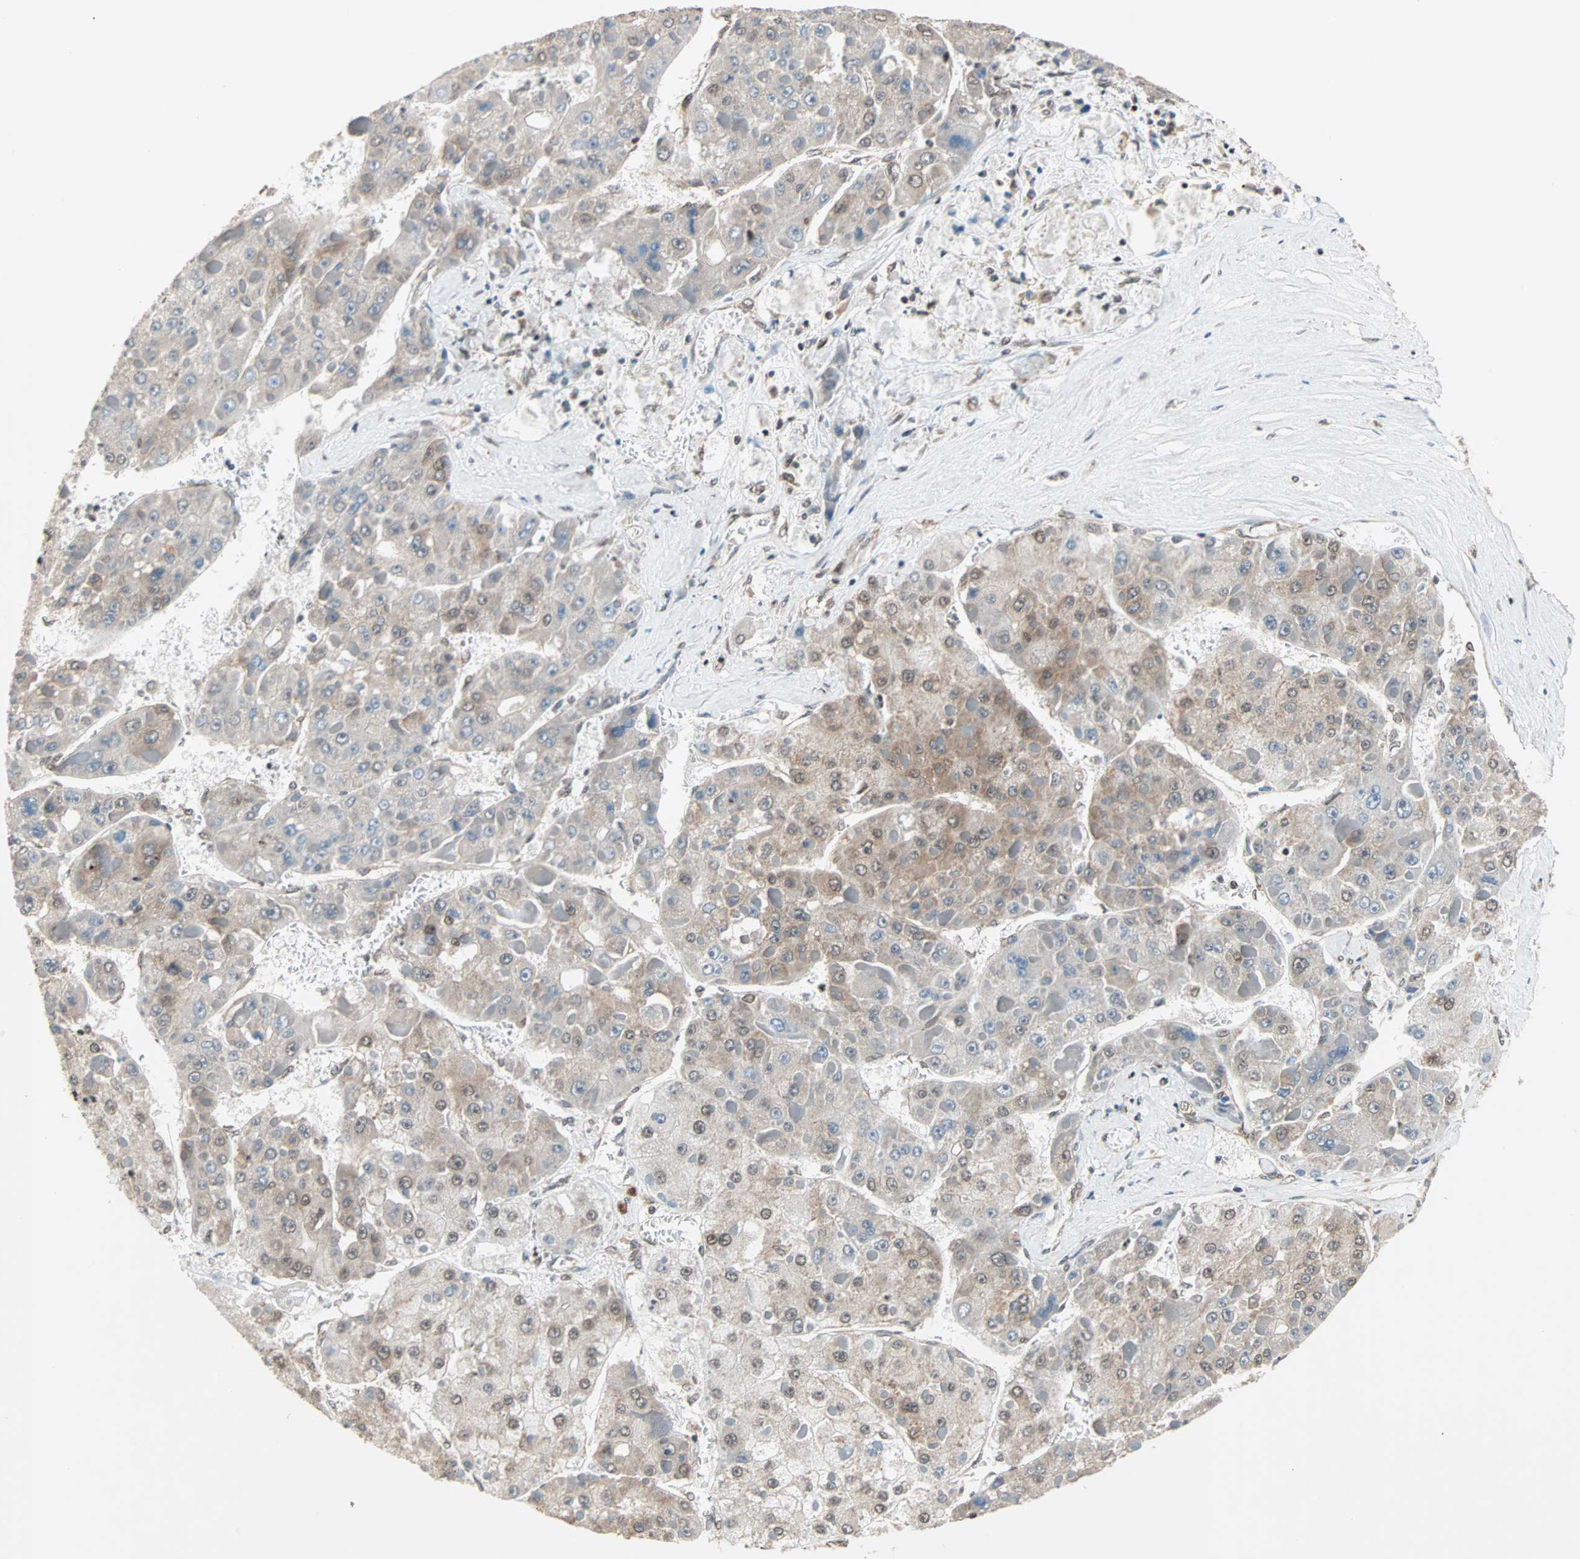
{"staining": {"intensity": "weak", "quantity": "<25%", "location": "cytoplasmic/membranous,nuclear"}, "tissue": "liver cancer", "cell_type": "Tumor cells", "image_type": "cancer", "snomed": [{"axis": "morphology", "description": "Carcinoma, Hepatocellular, NOS"}, {"axis": "topography", "description": "Liver"}], "caption": "DAB (3,3'-diaminobenzidine) immunohistochemical staining of hepatocellular carcinoma (liver) shows no significant positivity in tumor cells.", "gene": "DAZAP1", "patient": {"sex": "female", "age": 73}}